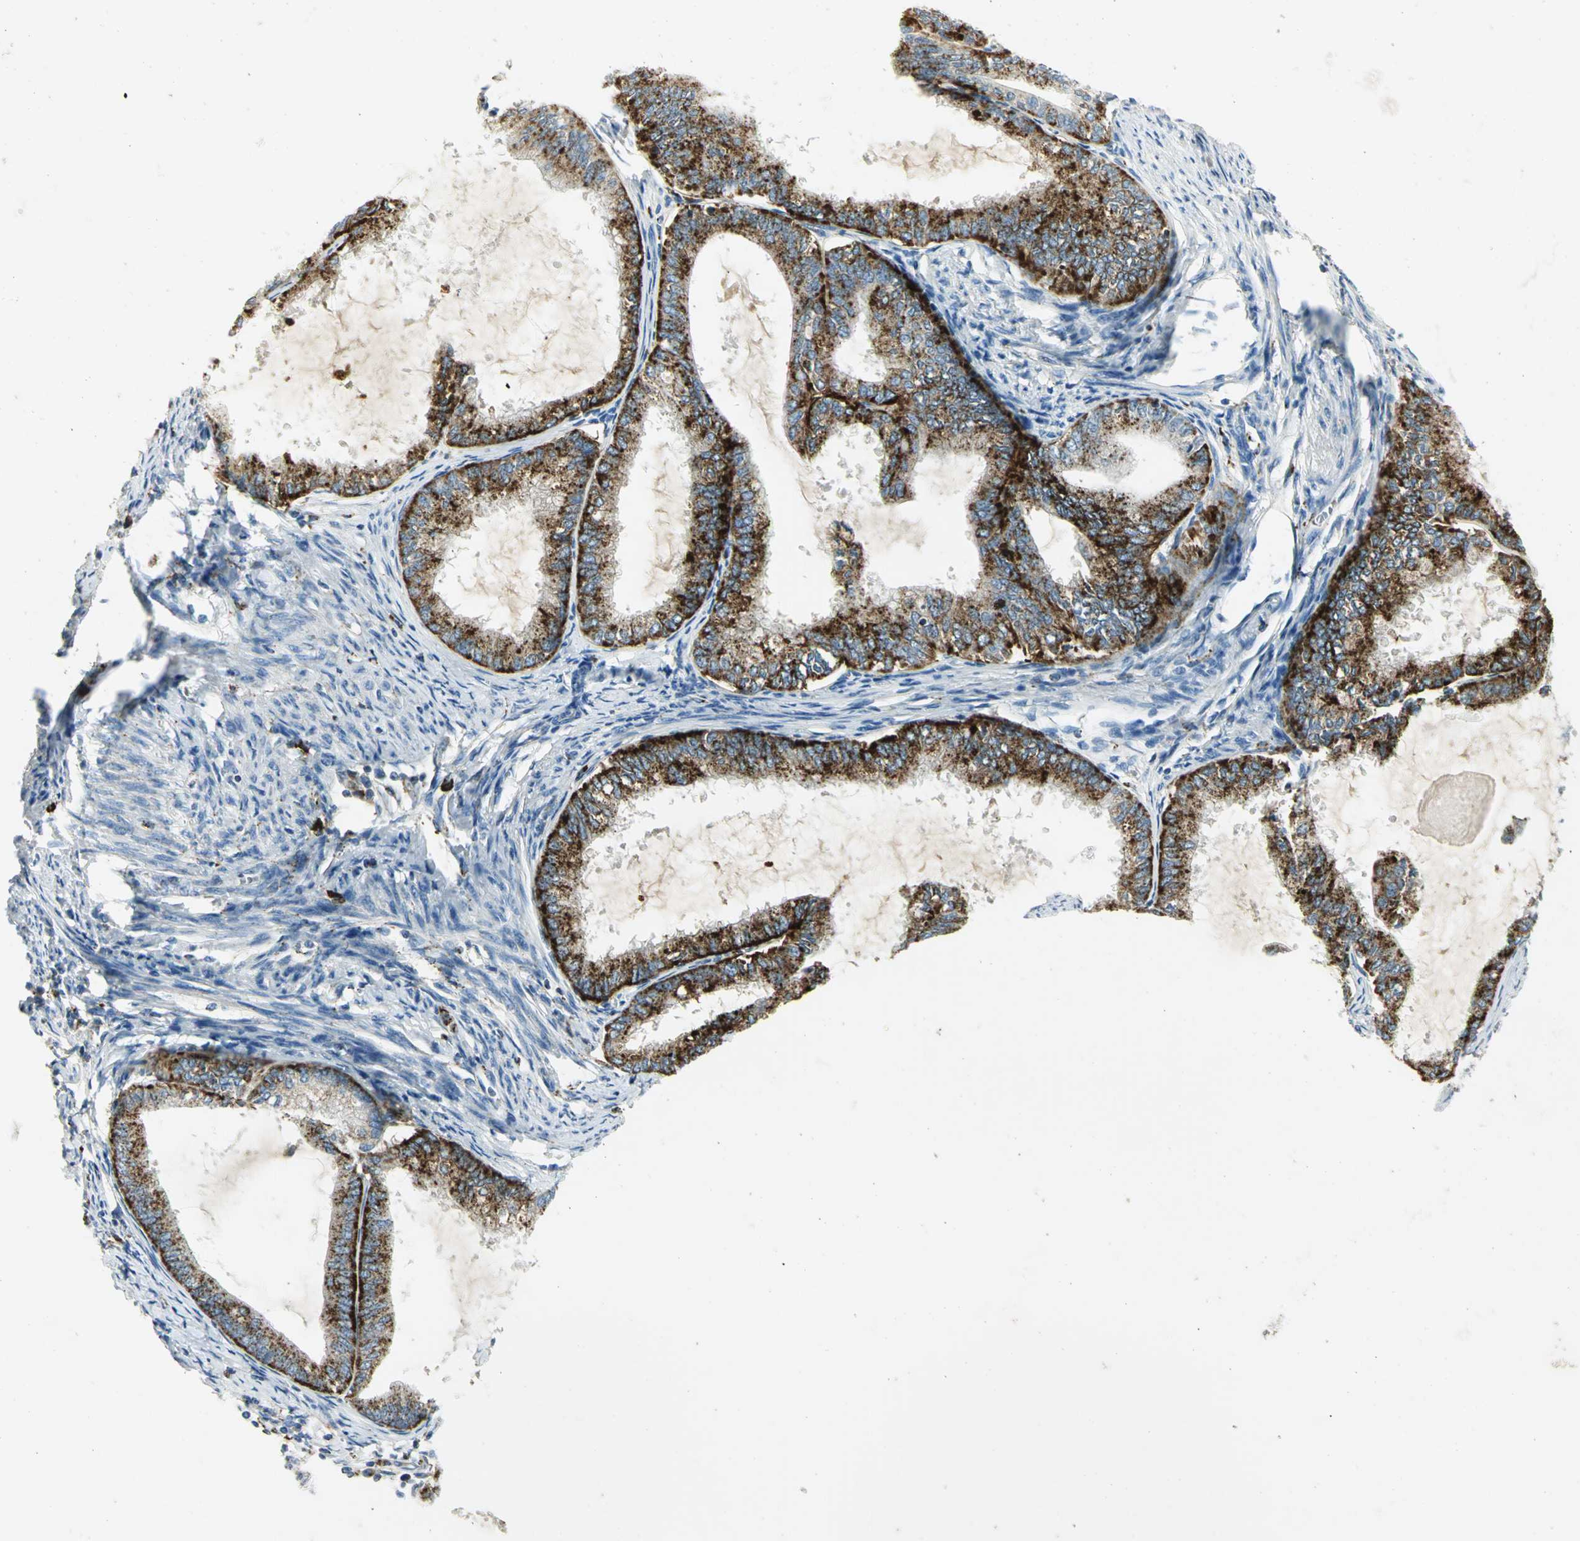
{"staining": {"intensity": "strong", "quantity": "25%-75%", "location": "cytoplasmic/membranous"}, "tissue": "endometrial cancer", "cell_type": "Tumor cells", "image_type": "cancer", "snomed": [{"axis": "morphology", "description": "Adenocarcinoma, NOS"}, {"axis": "topography", "description": "Endometrium"}], "caption": "Endometrial cancer tissue shows strong cytoplasmic/membranous staining in approximately 25%-75% of tumor cells, visualized by immunohistochemistry.", "gene": "ARSA", "patient": {"sex": "female", "age": 86}}